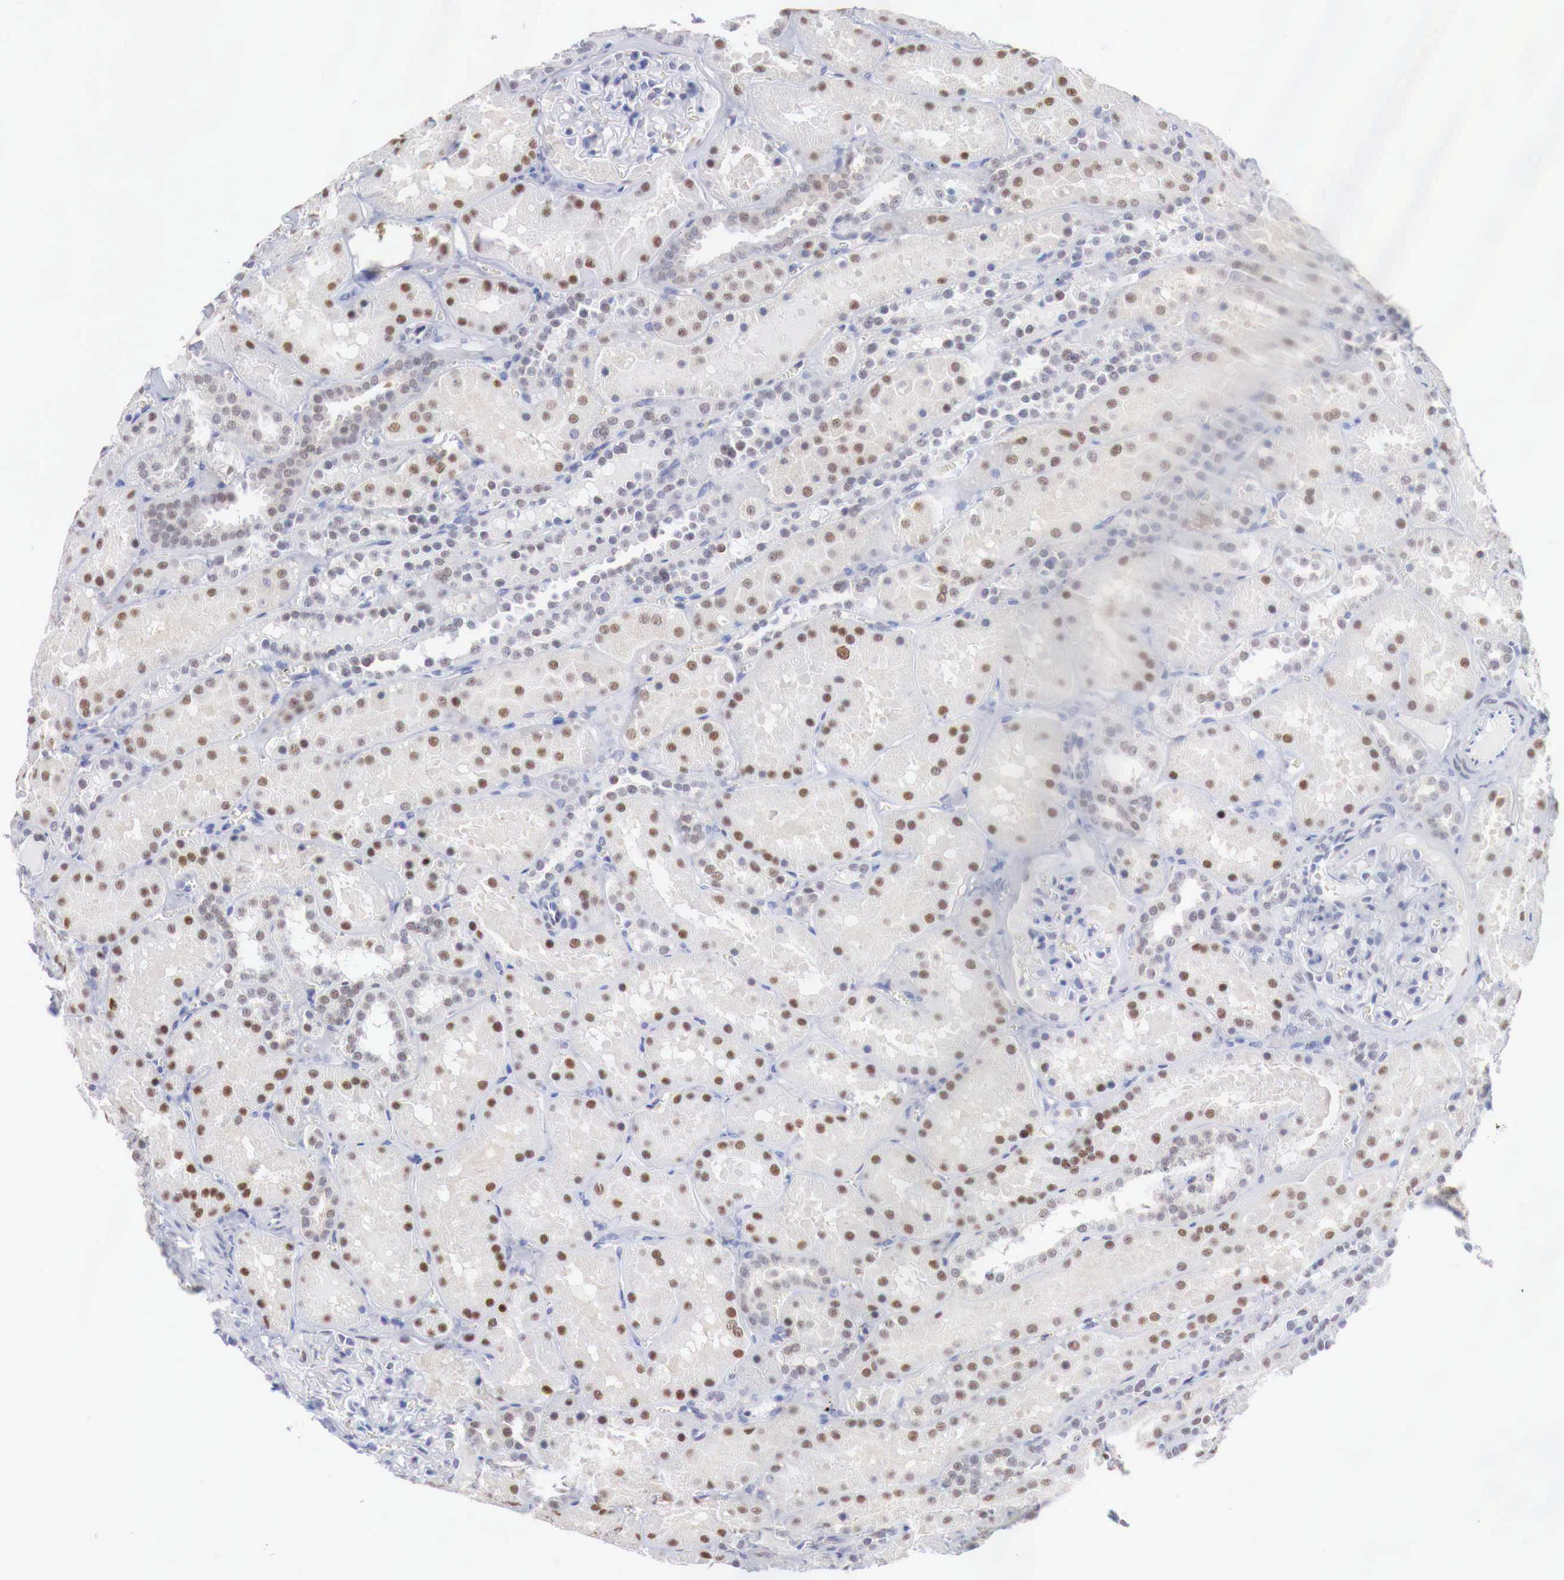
{"staining": {"intensity": "moderate", "quantity": ">75%", "location": "nuclear"}, "tissue": "kidney", "cell_type": "Cells in glomeruli", "image_type": "normal", "snomed": [{"axis": "morphology", "description": "Normal tissue, NOS"}, {"axis": "topography", "description": "Kidney"}], "caption": "About >75% of cells in glomeruli in benign human kidney show moderate nuclear protein expression as visualized by brown immunohistochemical staining.", "gene": "FOXP2", "patient": {"sex": "female", "age": 52}}